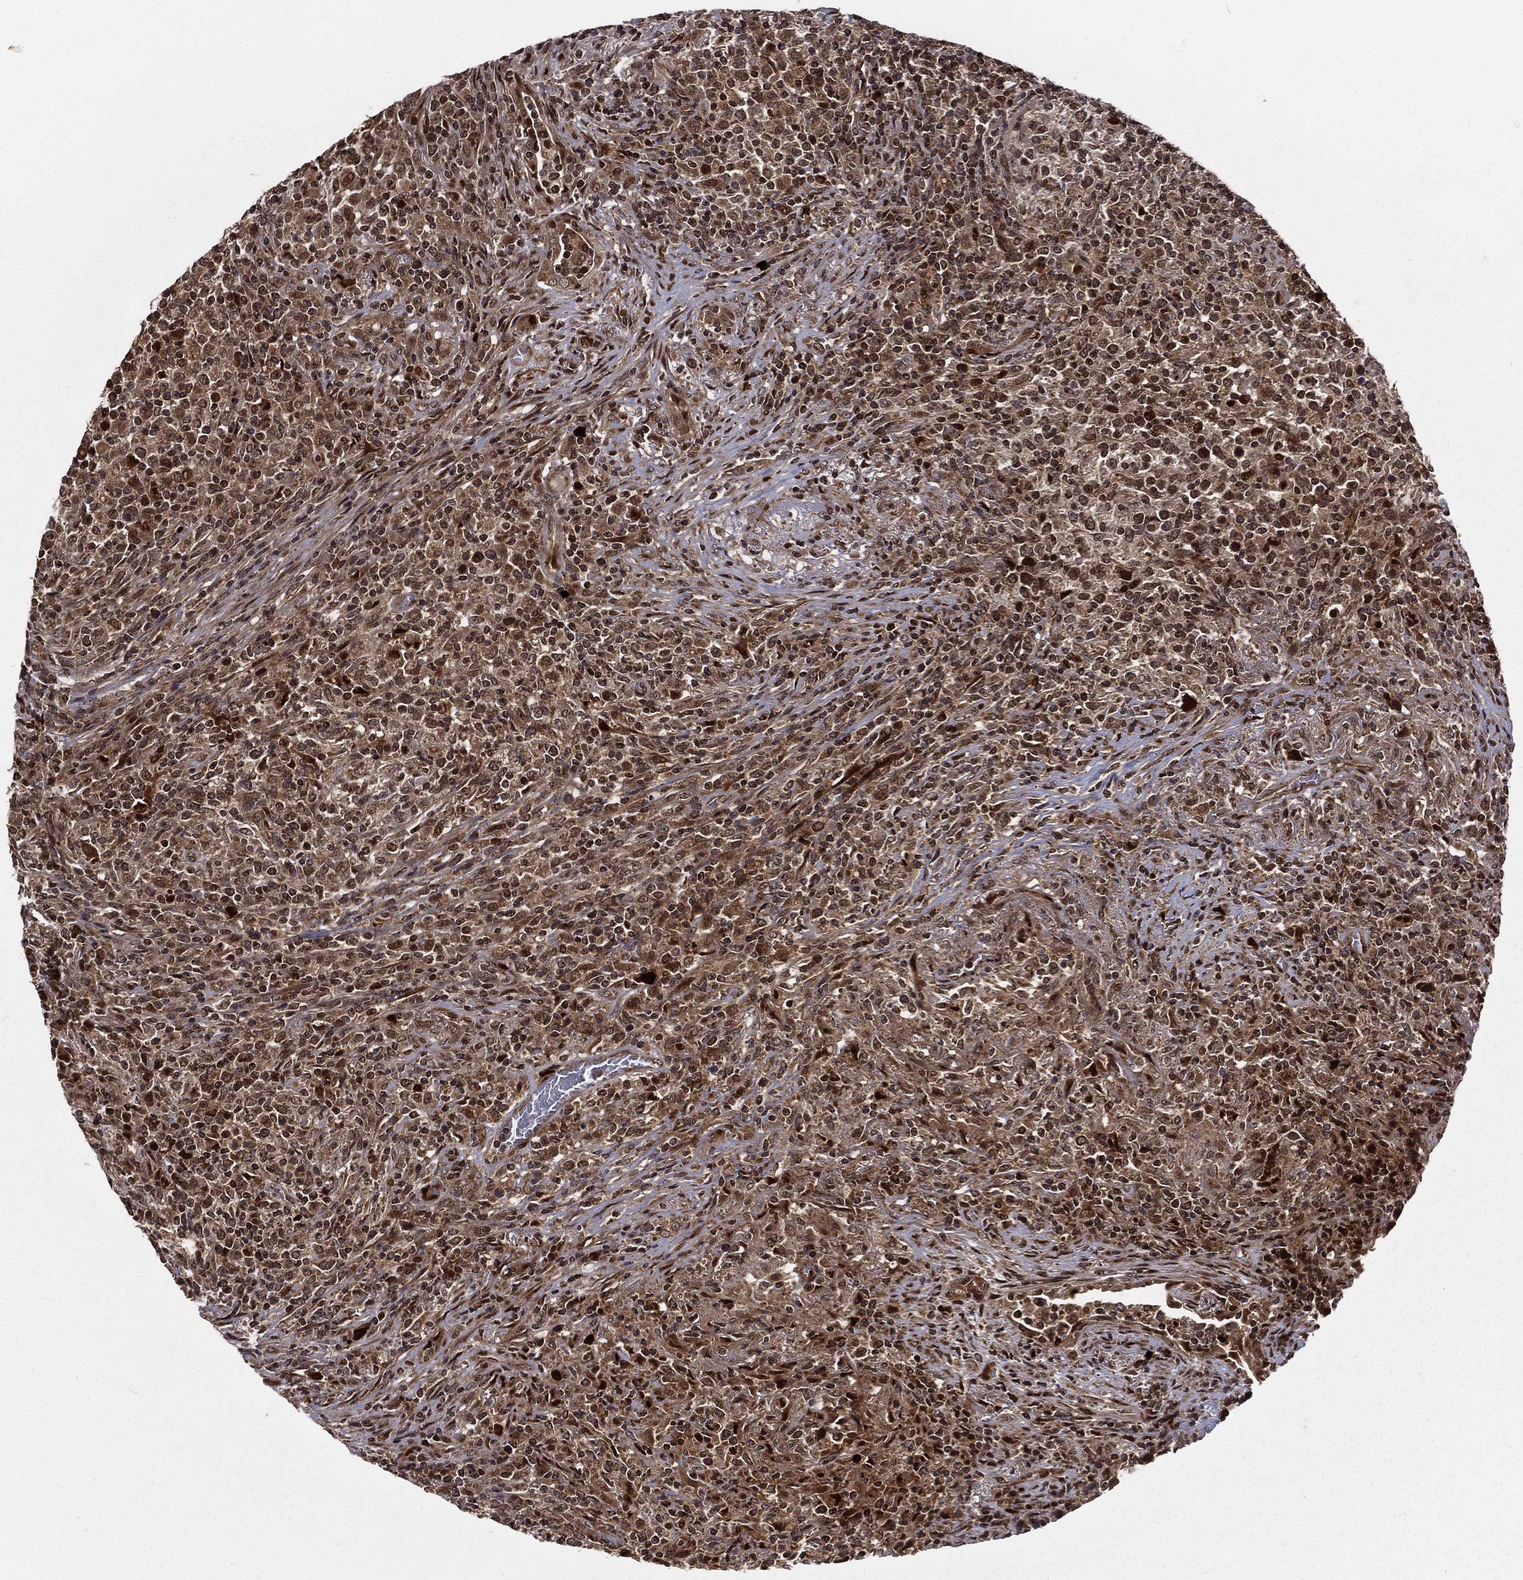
{"staining": {"intensity": "strong", "quantity": "25%-75%", "location": "cytoplasmic/membranous,nuclear"}, "tissue": "lymphoma", "cell_type": "Tumor cells", "image_type": "cancer", "snomed": [{"axis": "morphology", "description": "Malignant lymphoma, non-Hodgkin's type, High grade"}, {"axis": "topography", "description": "Lung"}], "caption": "Immunohistochemistry (IHC) (DAB) staining of malignant lymphoma, non-Hodgkin's type (high-grade) reveals strong cytoplasmic/membranous and nuclear protein staining in about 25%-75% of tumor cells.", "gene": "MDM2", "patient": {"sex": "male", "age": 79}}